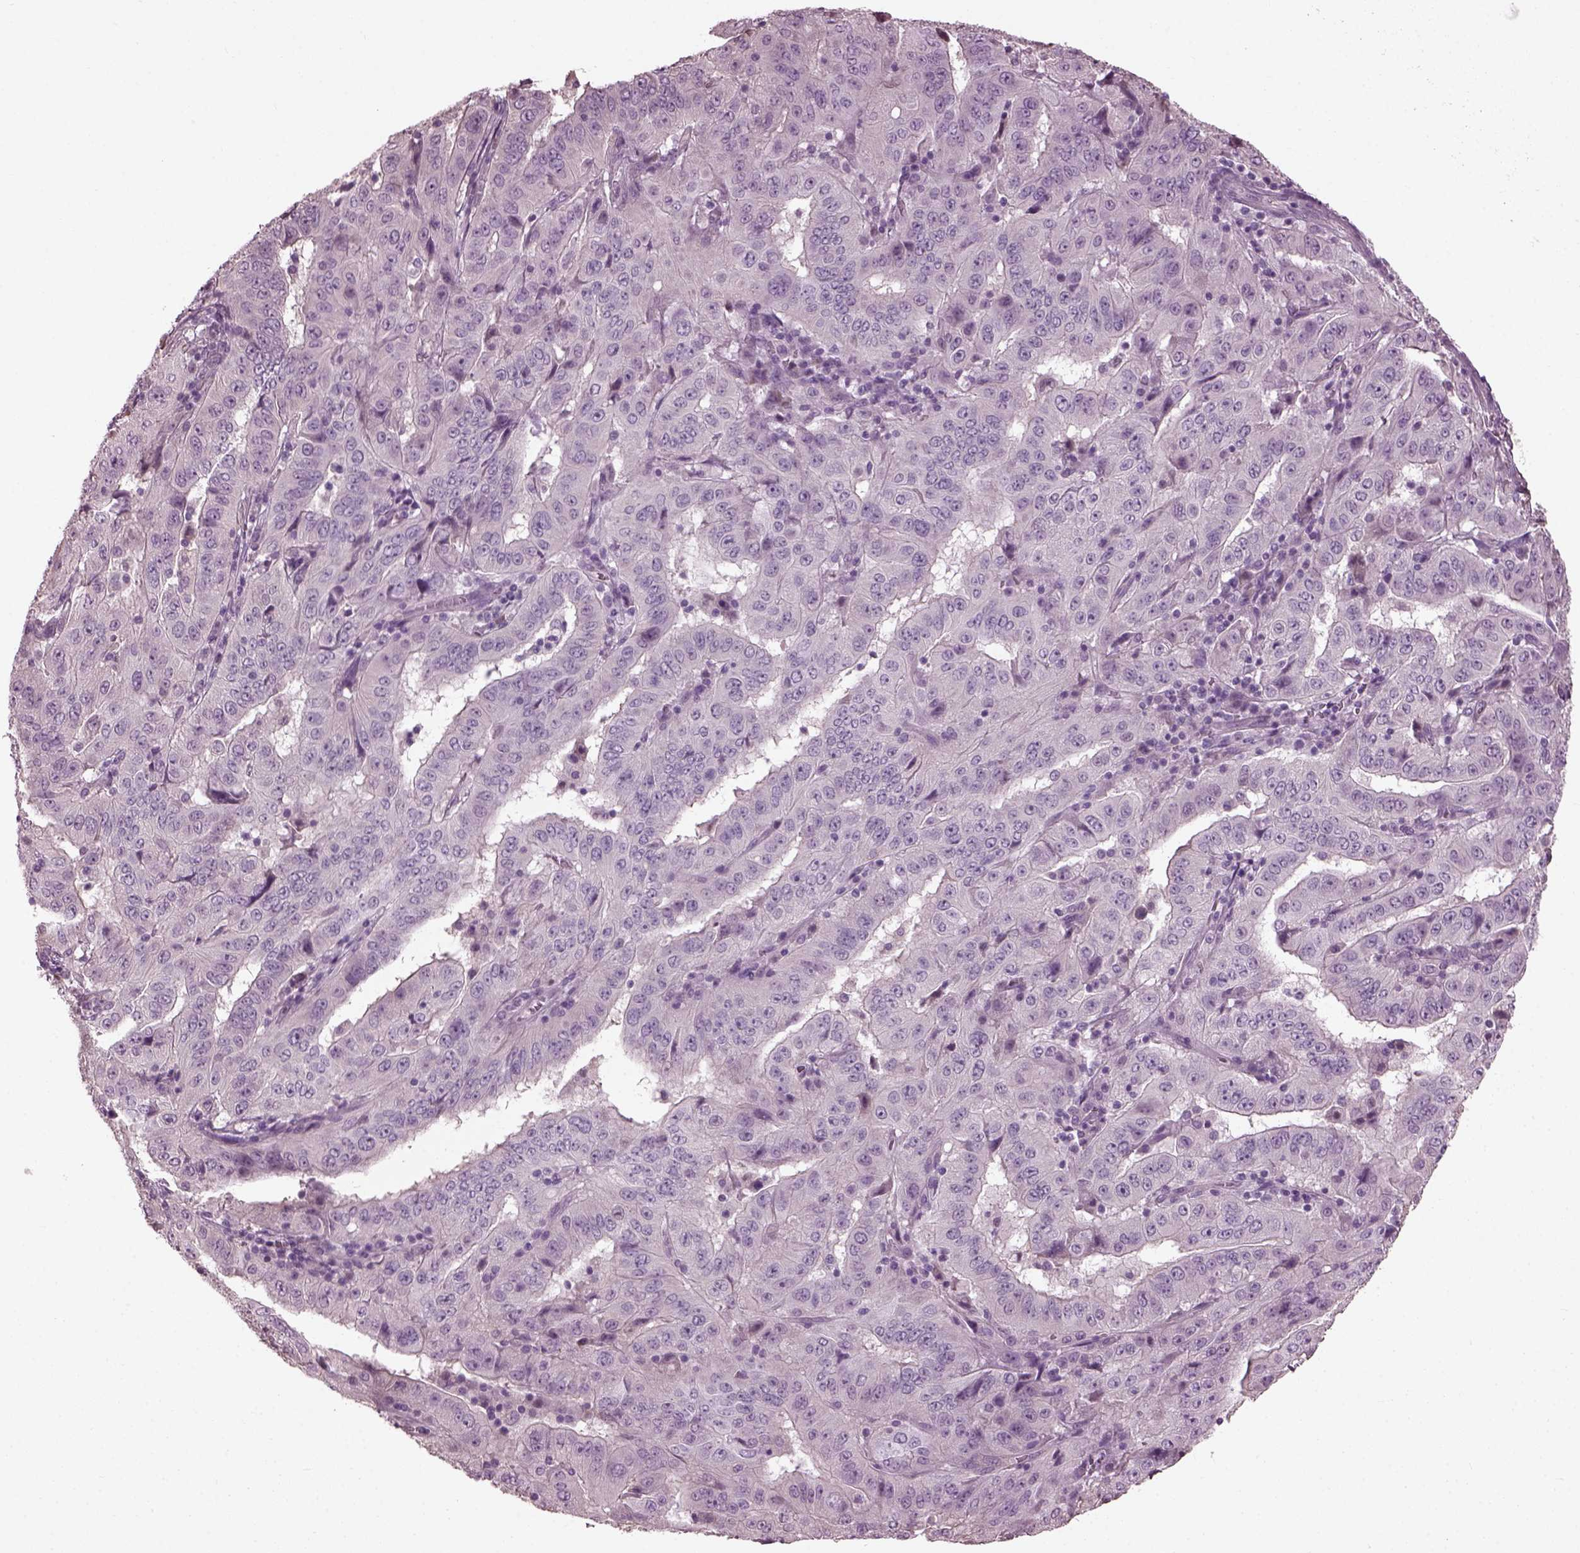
{"staining": {"intensity": "negative", "quantity": "none", "location": "none"}, "tissue": "pancreatic cancer", "cell_type": "Tumor cells", "image_type": "cancer", "snomed": [{"axis": "morphology", "description": "Adenocarcinoma, NOS"}, {"axis": "topography", "description": "Pancreas"}], "caption": "Protein analysis of adenocarcinoma (pancreatic) reveals no significant positivity in tumor cells.", "gene": "CABP5", "patient": {"sex": "male", "age": 63}}